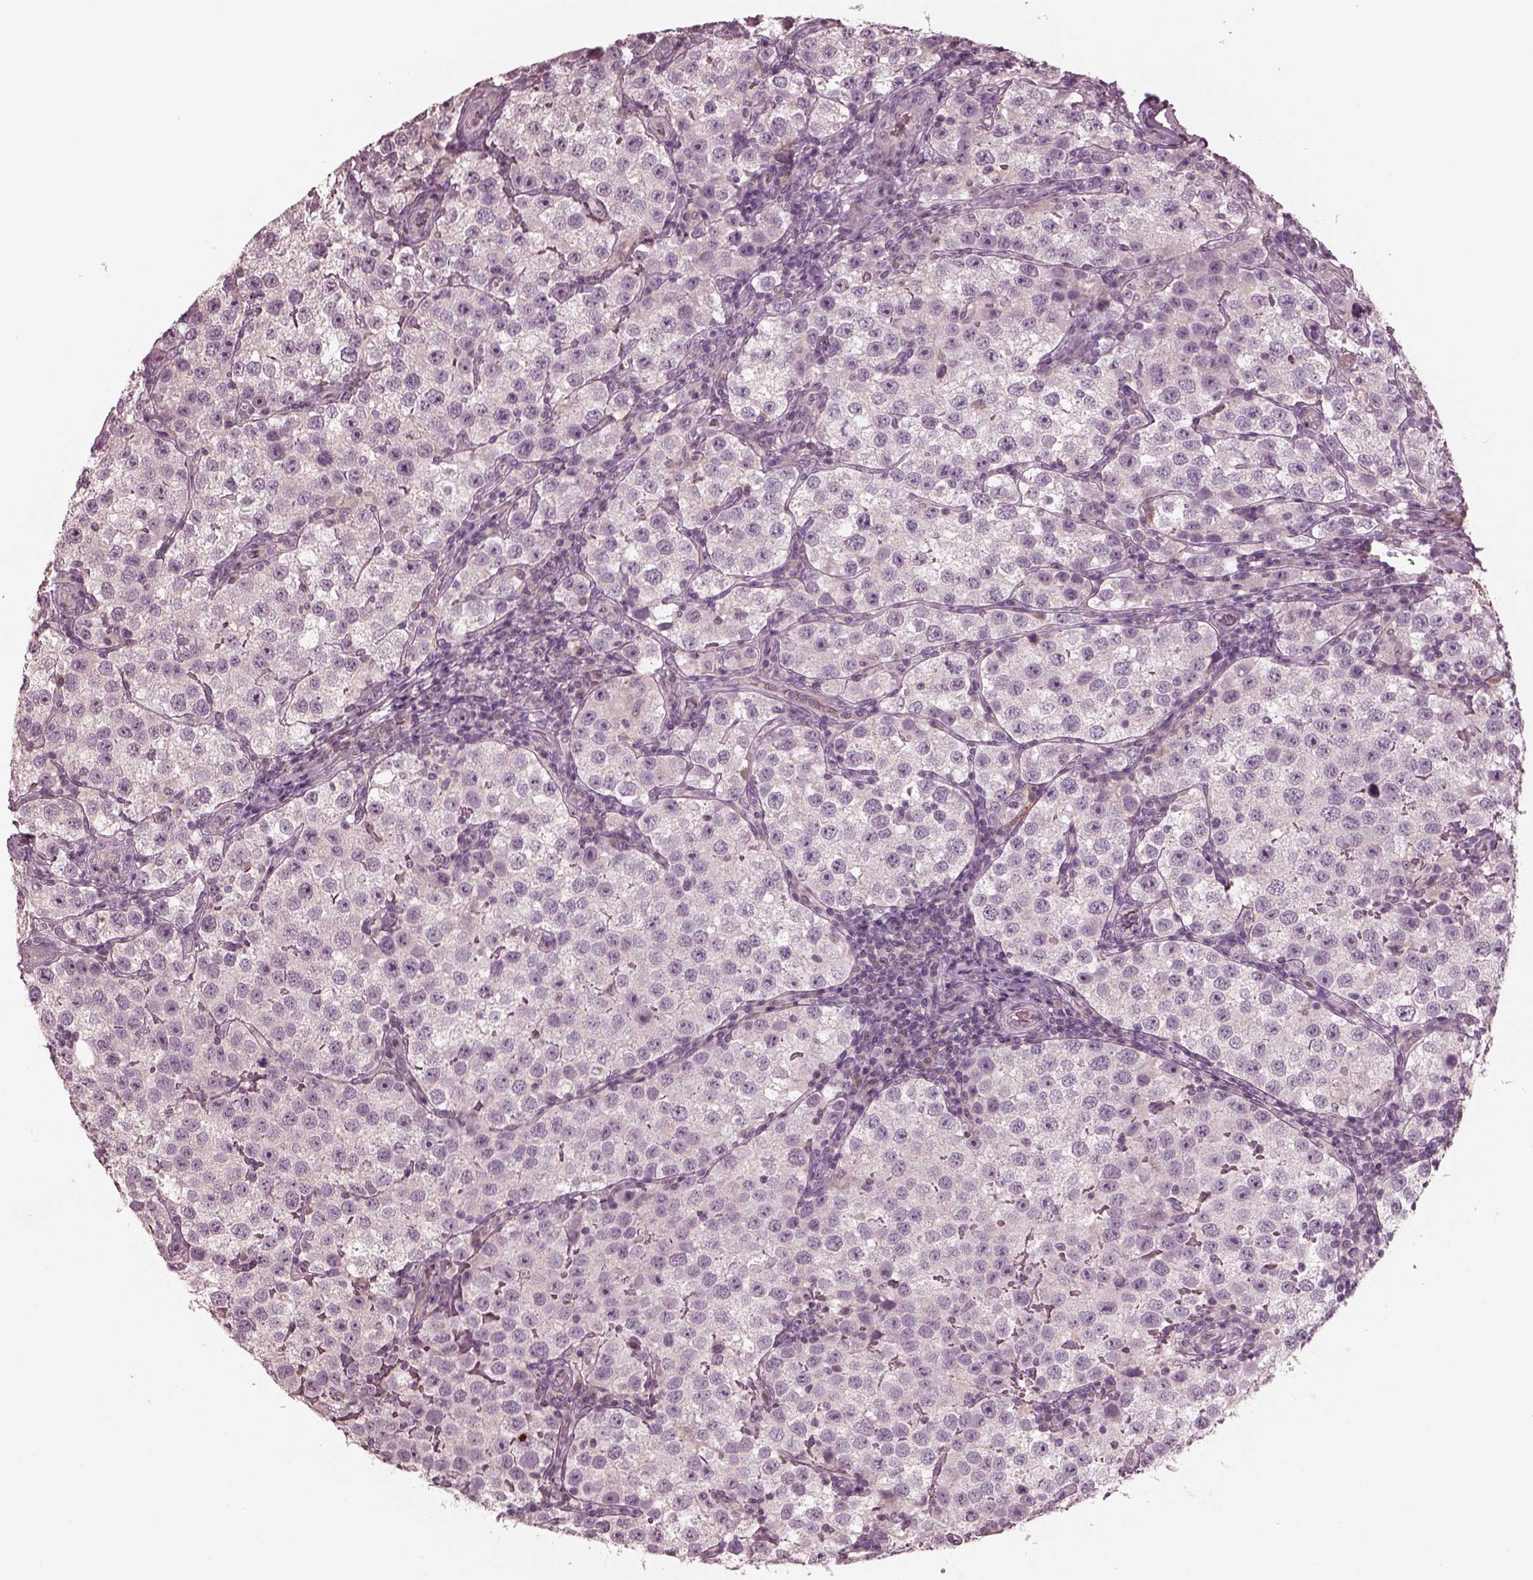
{"staining": {"intensity": "negative", "quantity": "none", "location": "none"}, "tissue": "testis cancer", "cell_type": "Tumor cells", "image_type": "cancer", "snomed": [{"axis": "morphology", "description": "Seminoma, NOS"}, {"axis": "topography", "description": "Testis"}], "caption": "A histopathology image of human seminoma (testis) is negative for staining in tumor cells.", "gene": "PORCN", "patient": {"sex": "male", "age": 37}}